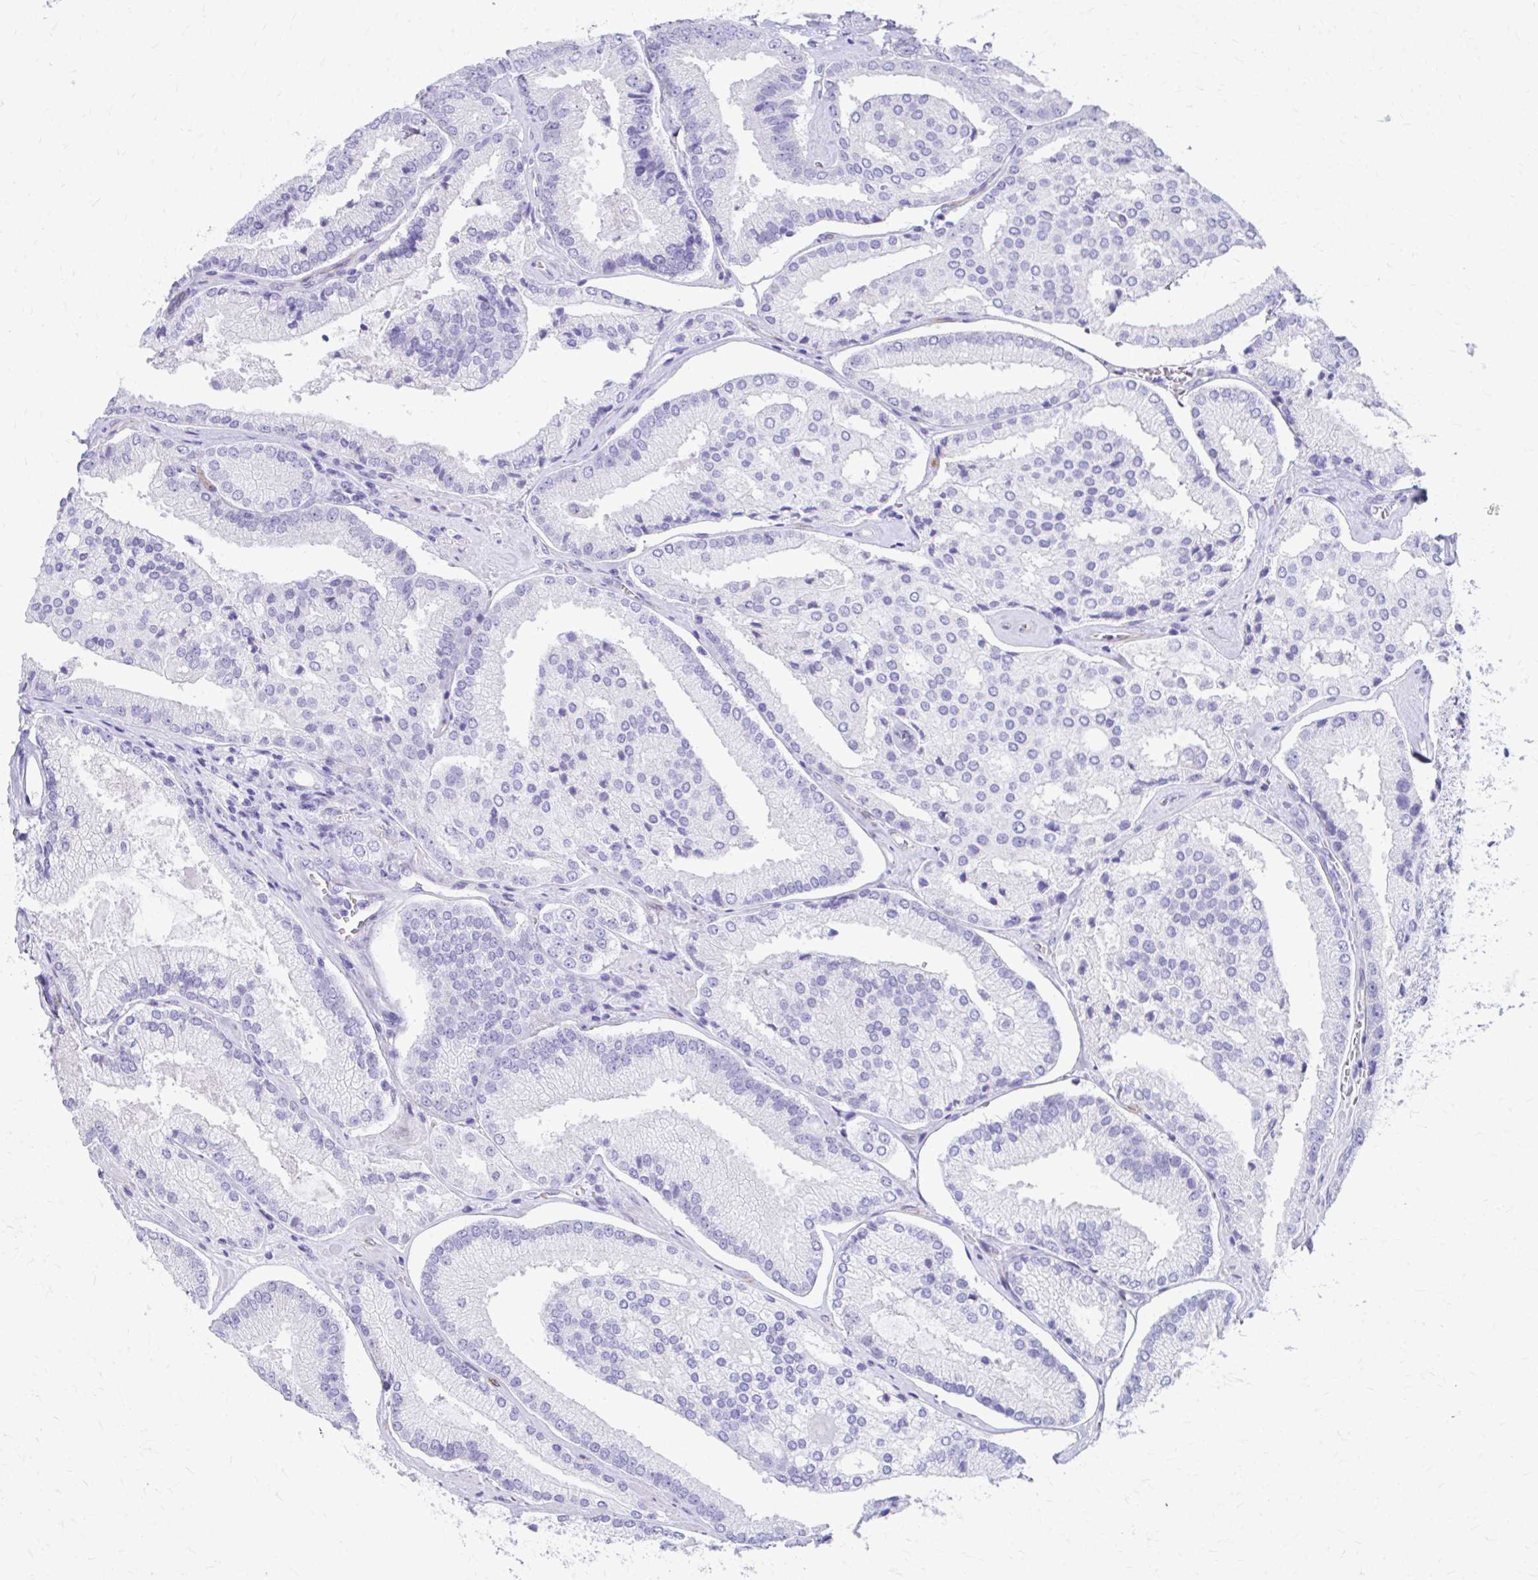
{"staining": {"intensity": "negative", "quantity": "none", "location": "none"}, "tissue": "prostate cancer", "cell_type": "Tumor cells", "image_type": "cancer", "snomed": [{"axis": "morphology", "description": "Adenocarcinoma, High grade"}, {"axis": "topography", "description": "Prostate"}], "caption": "Immunohistochemical staining of prostate cancer shows no significant expression in tumor cells.", "gene": "KRIT1", "patient": {"sex": "male", "age": 73}}